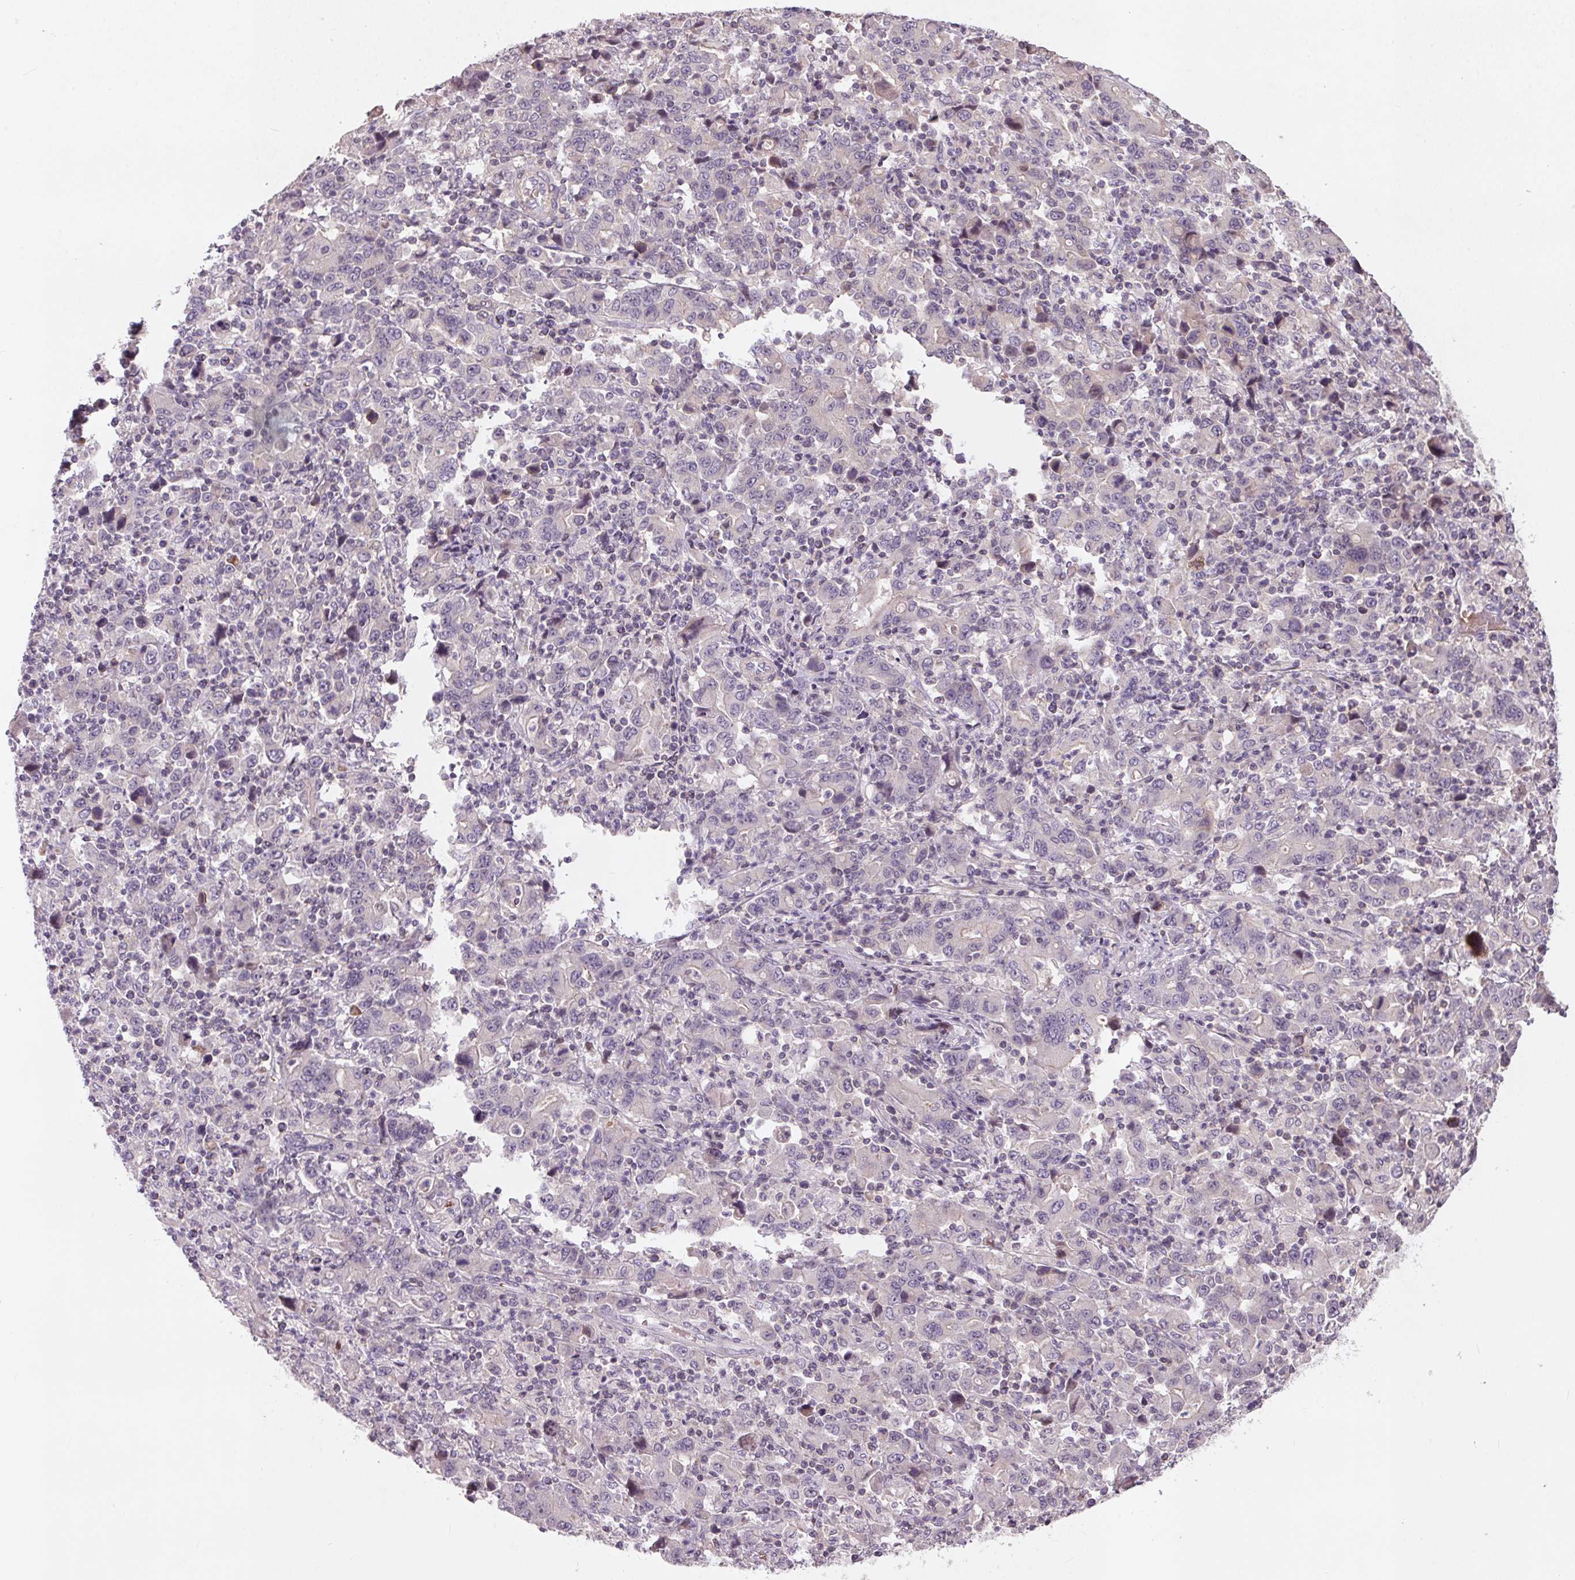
{"staining": {"intensity": "negative", "quantity": "none", "location": "none"}, "tissue": "stomach cancer", "cell_type": "Tumor cells", "image_type": "cancer", "snomed": [{"axis": "morphology", "description": "Adenocarcinoma, NOS"}, {"axis": "topography", "description": "Stomach, upper"}], "caption": "A high-resolution photomicrograph shows immunohistochemistry staining of stomach cancer (adenocarcinoma), which shows no significant expression in tumor cells.", "gene": "KCNK15", "patient": {"sex": "male", "age": 69}}